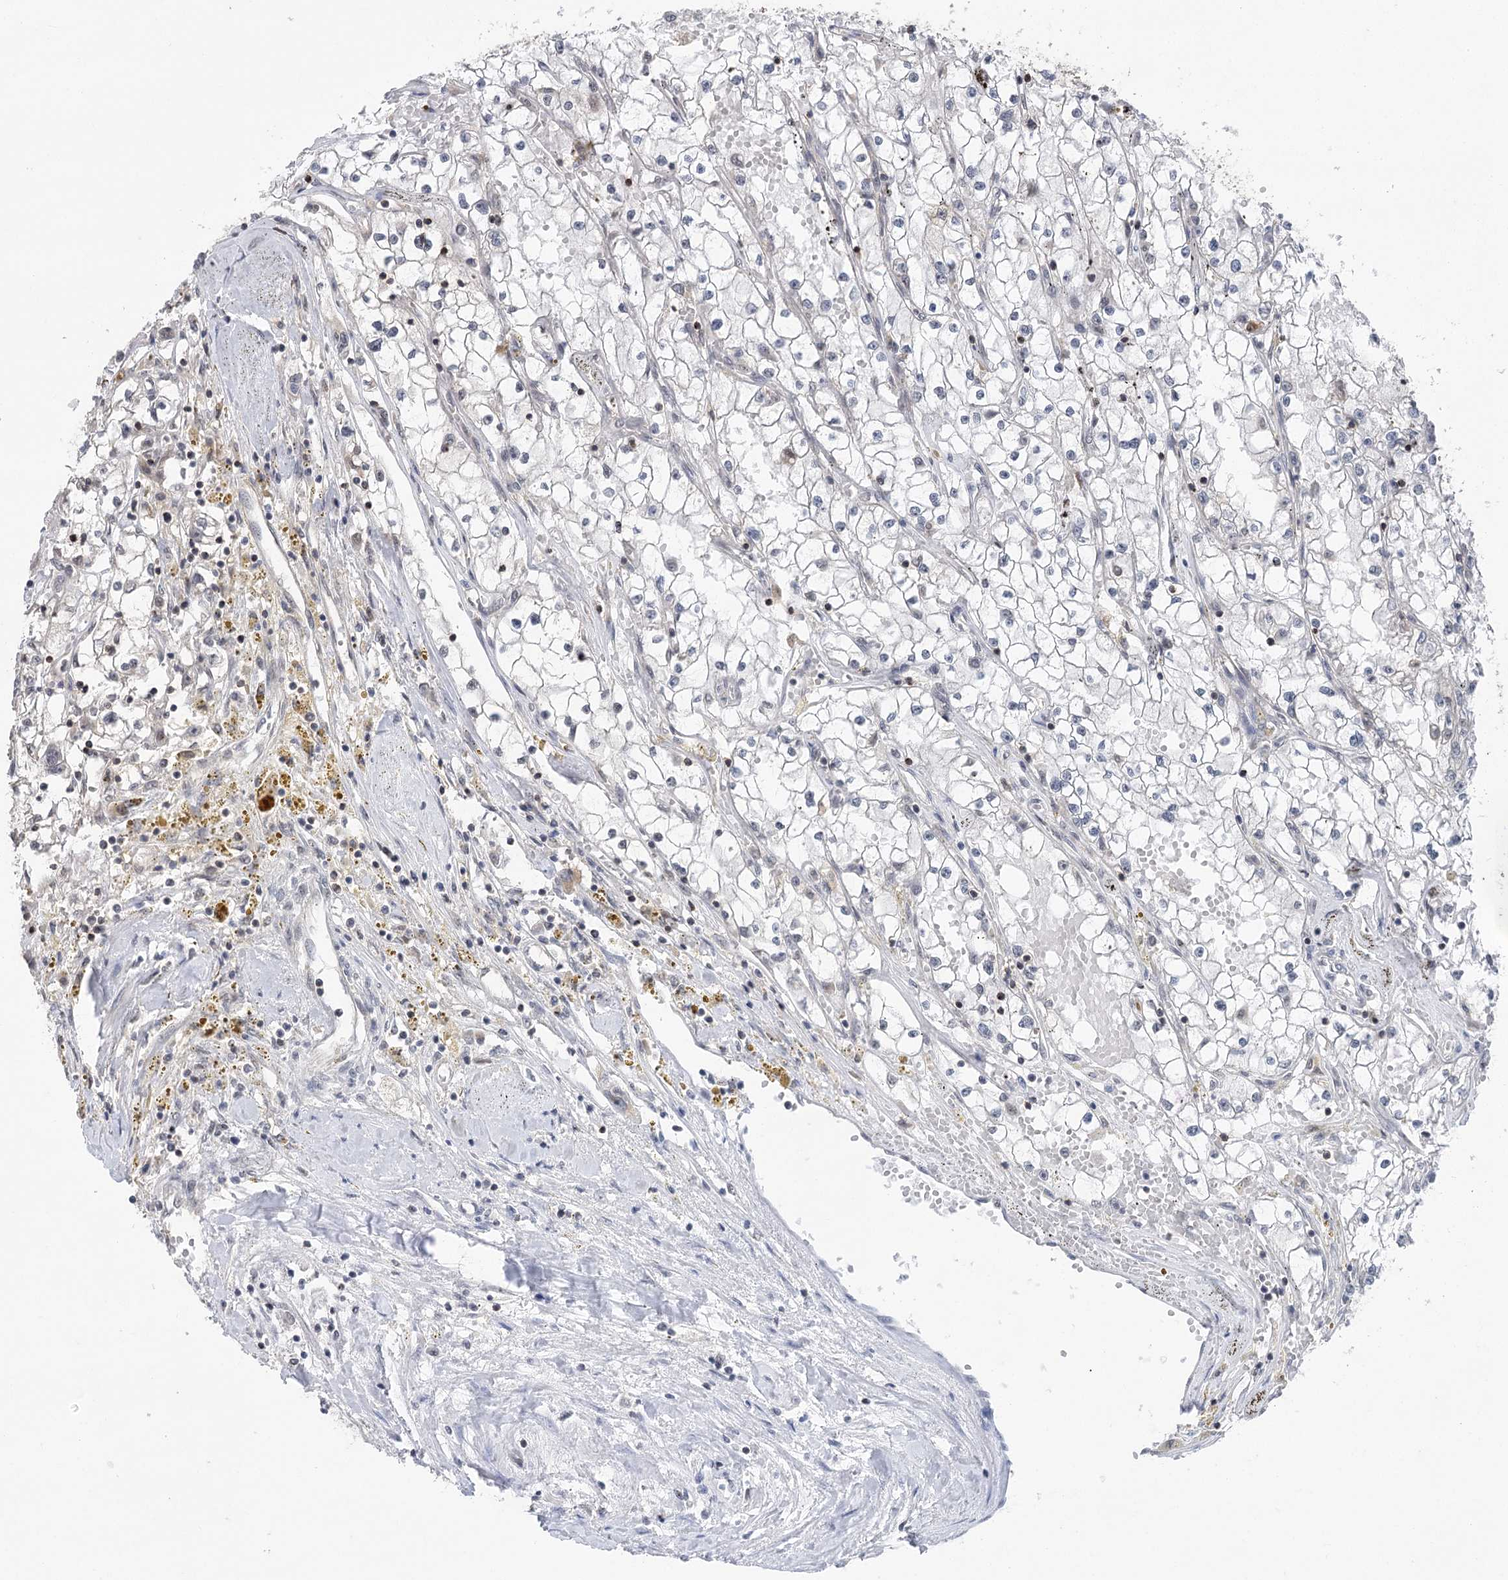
{"staining": {"intensity": "negative", "quantity": "none", "location": "none"}, "tissue": "renal cancer", "cell_type": "Tumor cells", "image_type": "cancer", "snomed": [{"axis": "morphology", "description": "Adenocarcinoma, NOS"}, {"axis": "topography", "description": "Kidney"}], "caption": "Immunohistochemical staining of renal cancer (adenocarcinoma) displays no significant expression in tumor cells.", "gene": "CCSER2", "patient": {"sex": "male", "age": 56}}